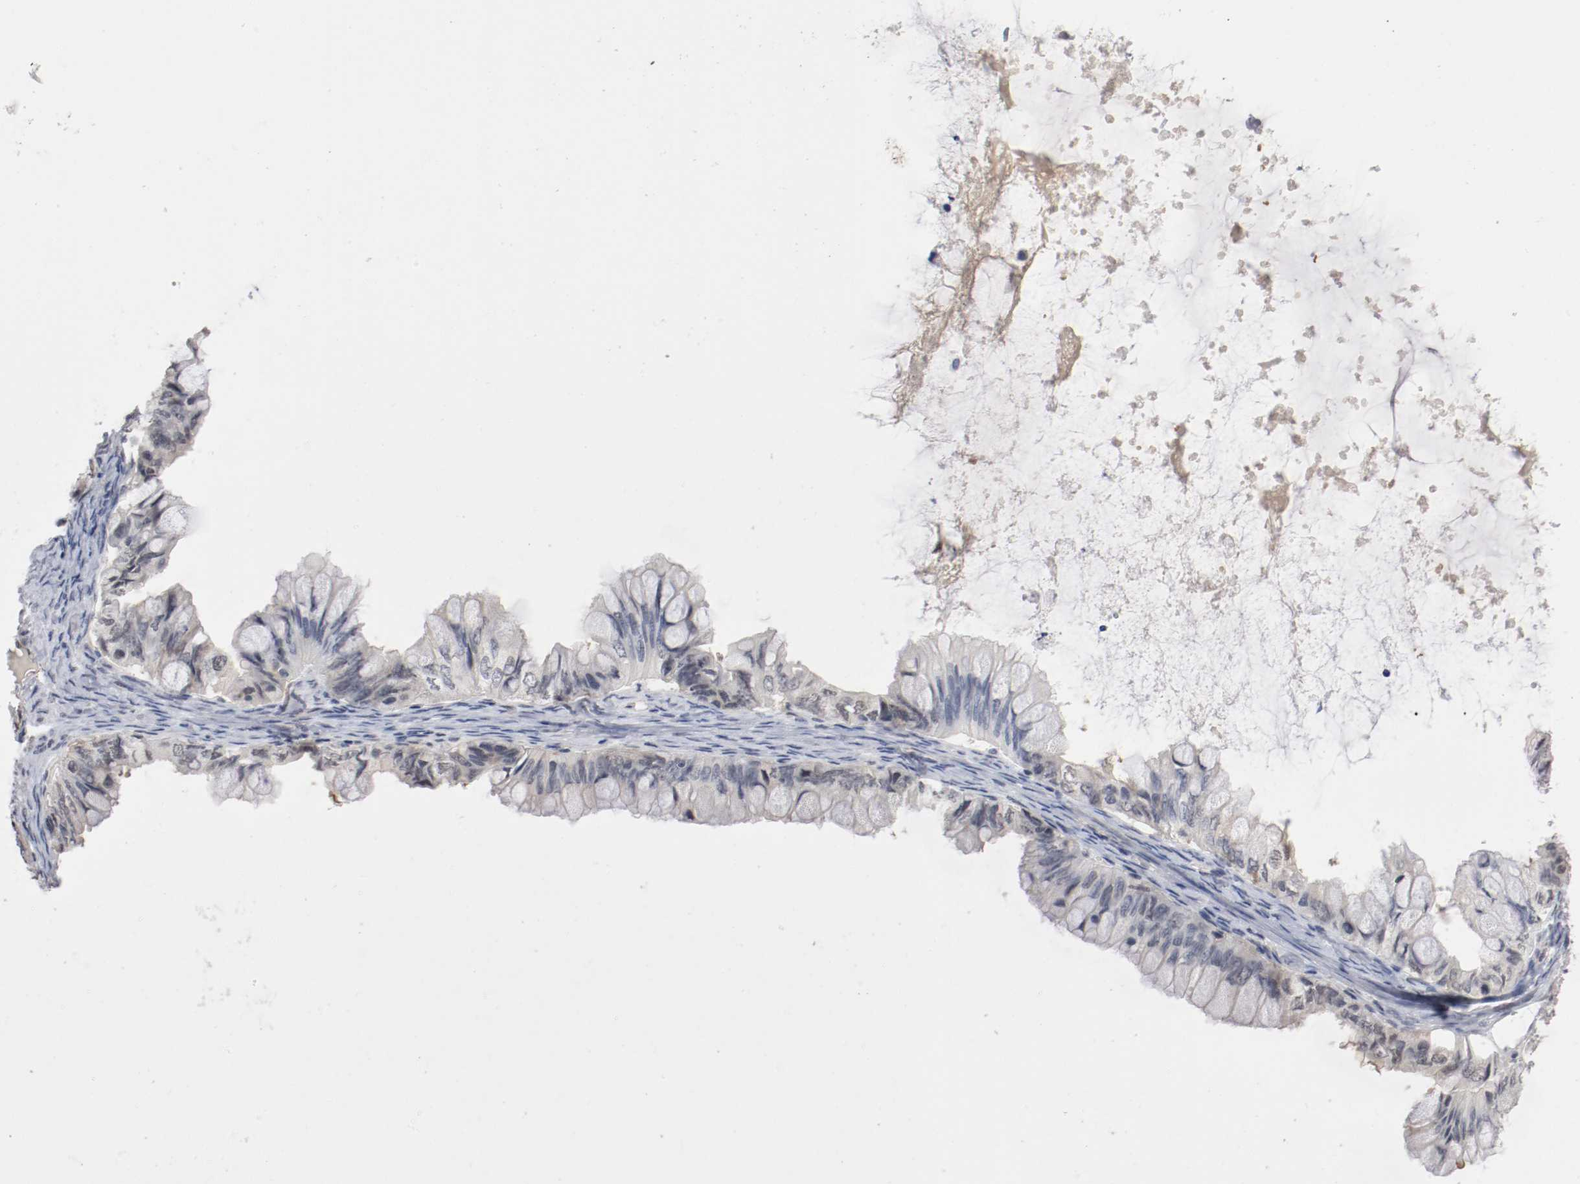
{"staining": {"intensity": "weak", "quantity": "<25%", "location": "cytoplasmic/membranous"}, "tissue": "ovarian cancer", "cell_type": "Tumor cells", "image_type": "cancer", "snomed": [{"axis": "morphology", "description": "Cystadenocarcinoma, mucinous, NOS"}, {"axis": "topography", "description": "Ovary"}], "caption": "Mucinous cystadenocarcinoma (ovarian) was stained to show a protein in brown. There is no significant positivity in tumor cells.", "gene": "RBM23", "patient": {"sex": "female", "age": 80}}